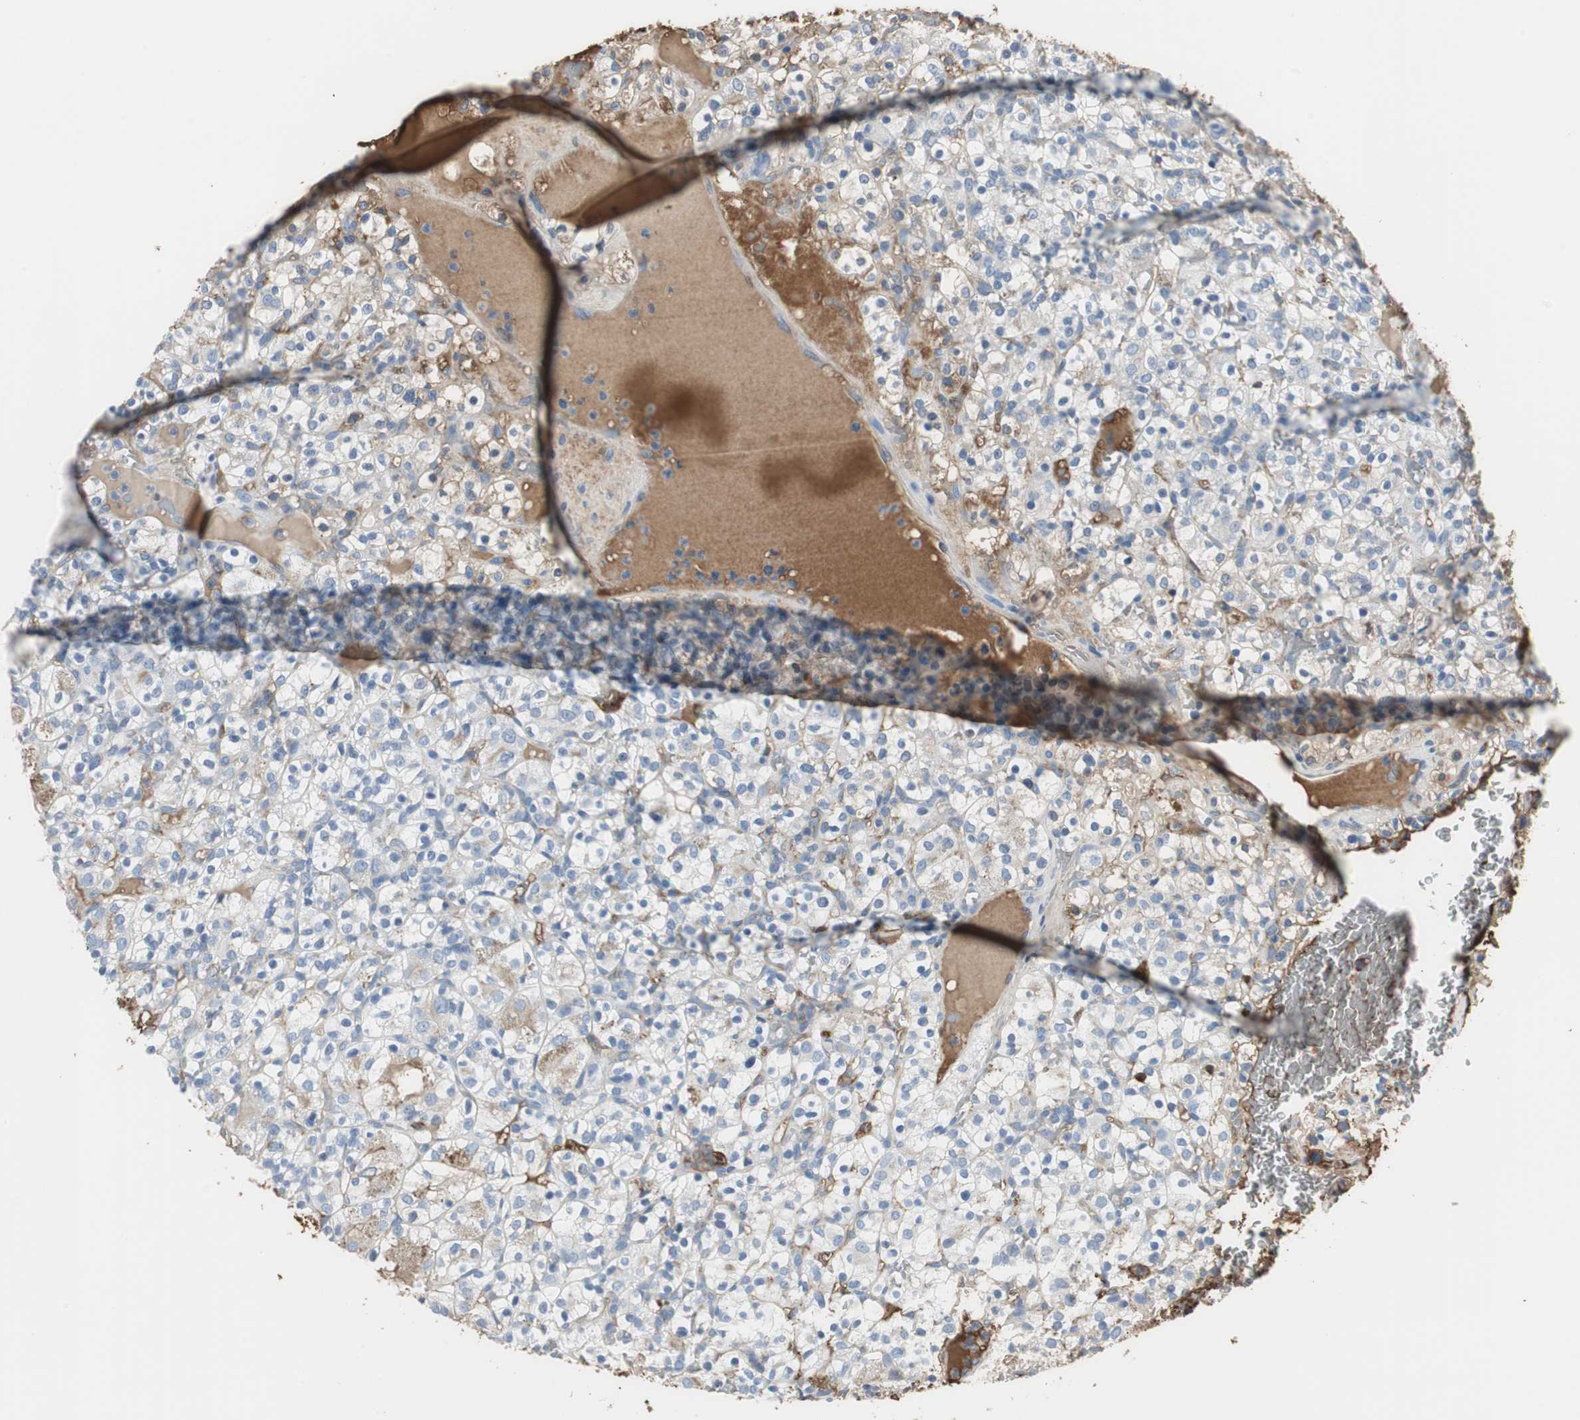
{"staining": {"intensity": "negative", "quantity": "none", "location": "none"}, "tissue": "renal cancer", "cell_type": "Tumor cells", "image_type": "cancer", "snomed": [{"axis": "morphology", "description": "Normal tissue, NOS"}, {"axis": "morphology", "description": "Adenocarcinoma, NOS"}, {"axis": "topography", "description": "Kidney"}], "caption": "This is an immunohistochemistry histopathology image of renal cancer. There is no positivity in tumor cells.", "gene": "IGHA1", "patient": {"sex": "female", "age": 72}}